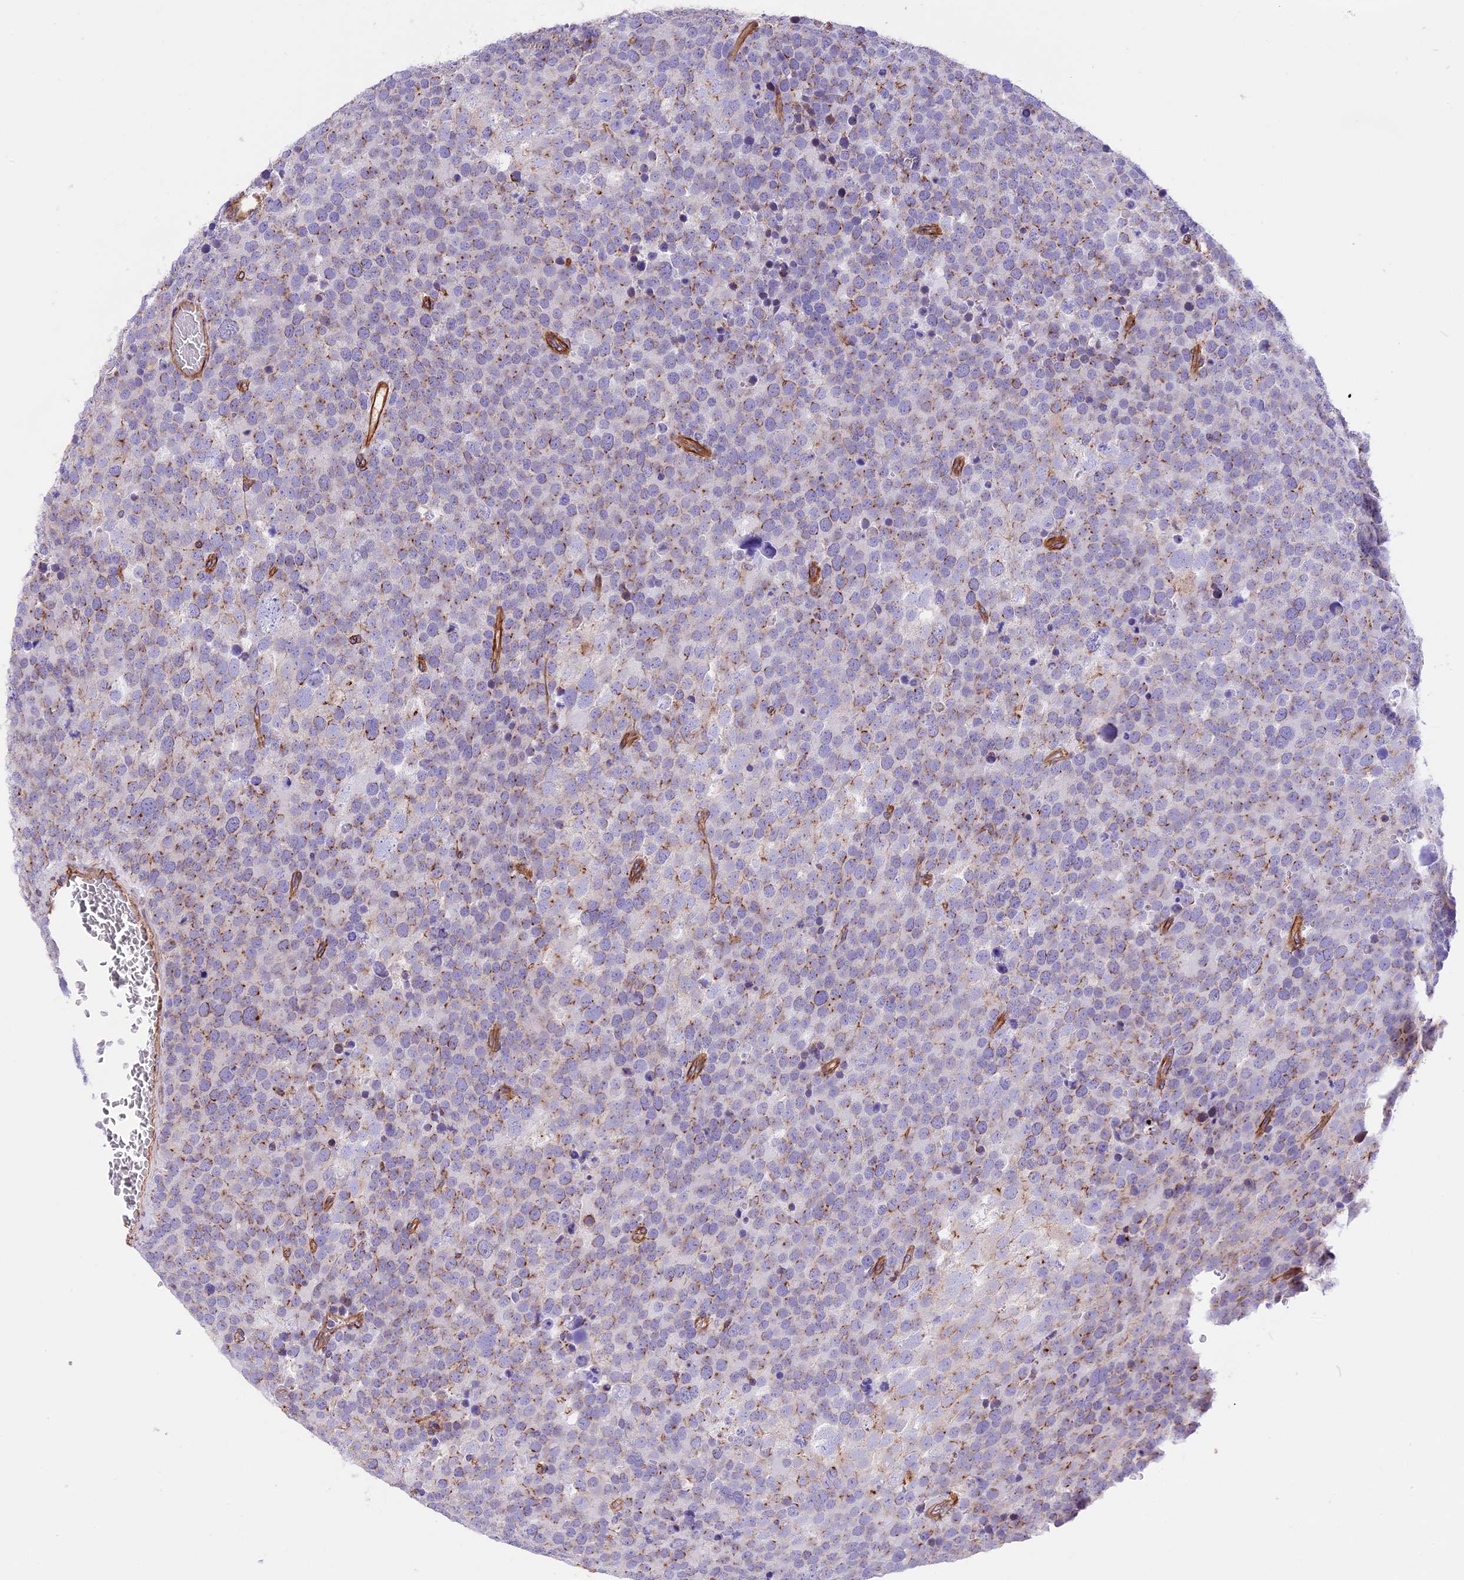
{"staining": {"intensity": "weak", "quantity": "25%-75%", "location": "cytoplasmic/membranous"}, "tissue": "testis cancer", "cell_type": "Tumor cells", "image_type": "cancer", "snomed": [{"axis": "morphology", "description": "Seminoma, NOS"}, {"axis": "topography", "description": "Testis"}], "caption": "Human testis cancer stained for a protein (brown) demonstrates weak cytoplasmic/membranous positive expression in about 25%-75% of tumor cells.", "gene": "R3HDM4", "patient": {"sex": "male", "age": 71}}